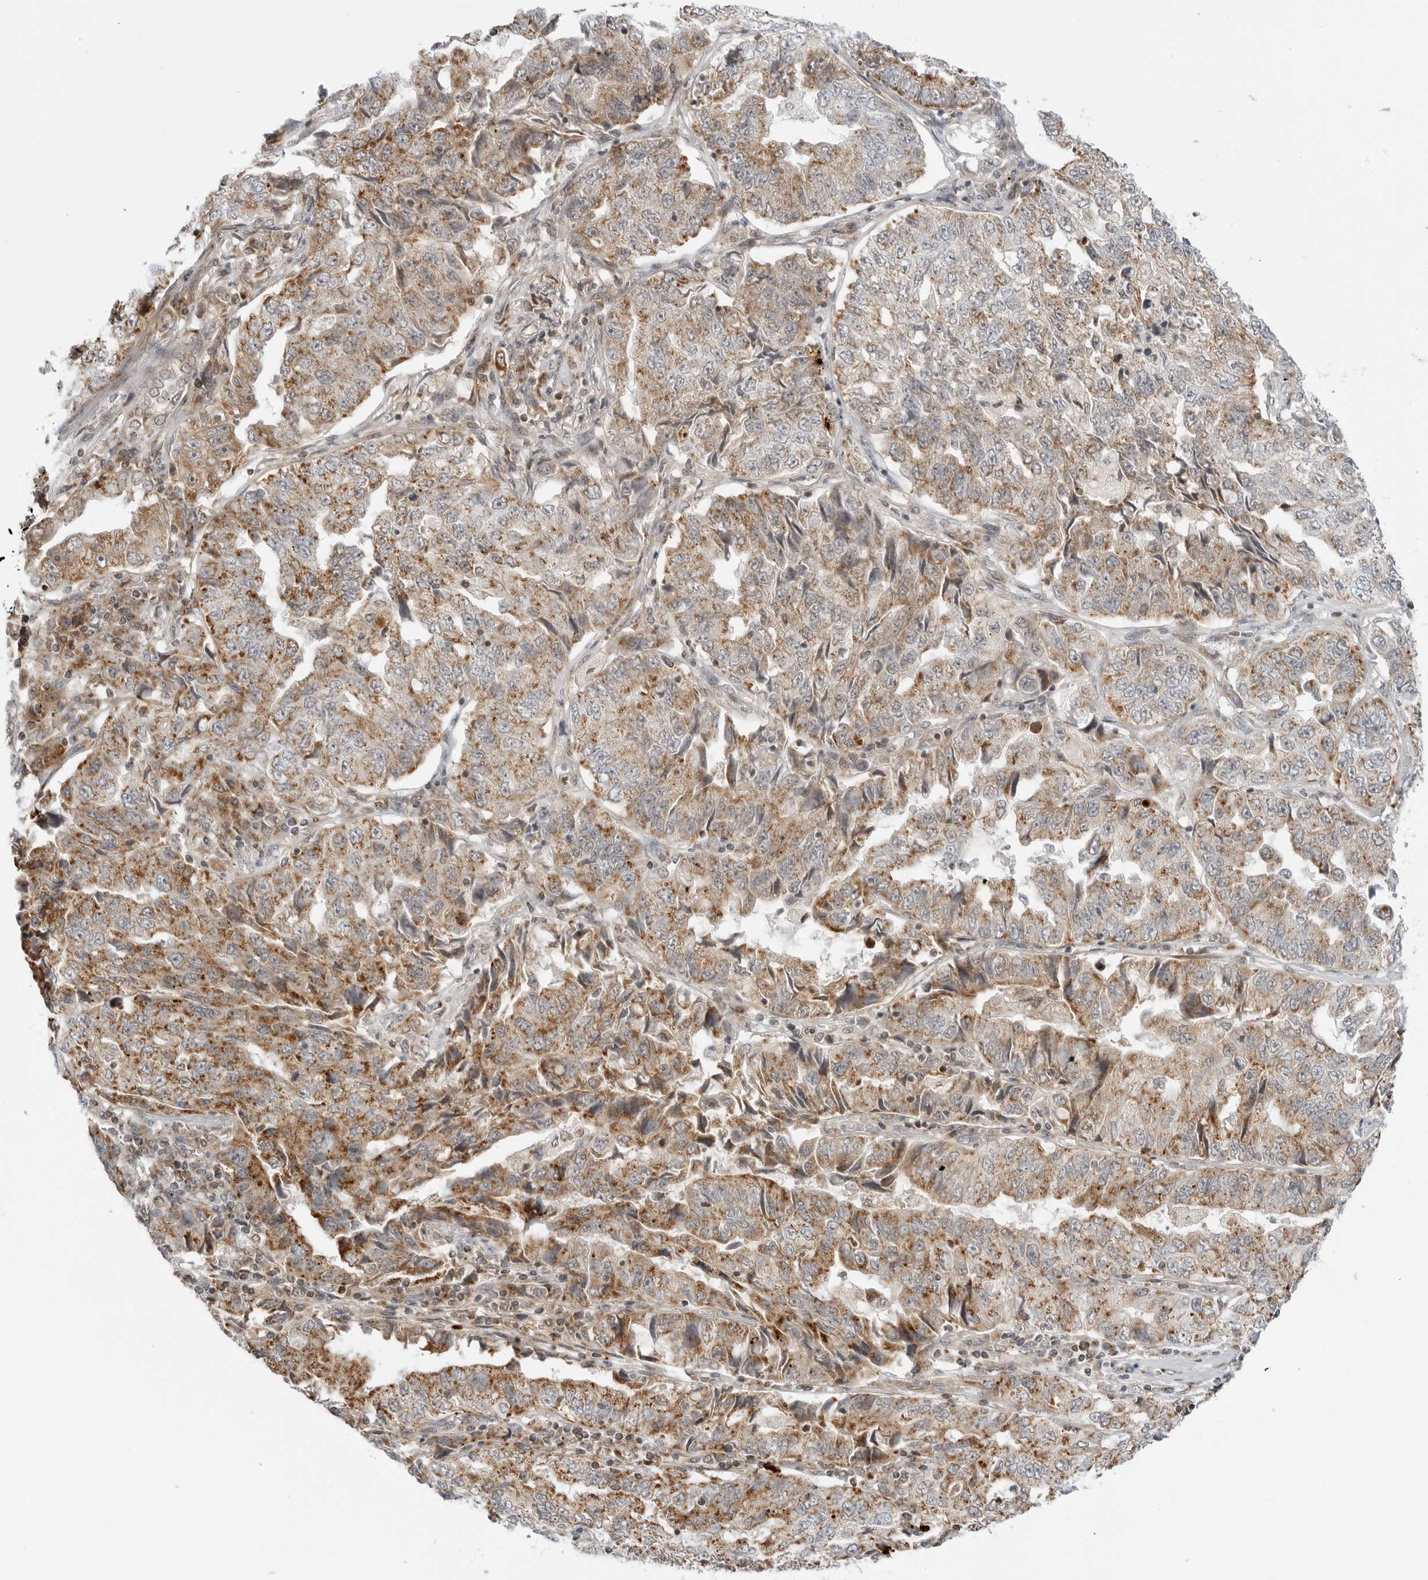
{"staining": {"intensity": "moderate", "quantity": ">75%", "location": "cytoplasmic/membranous"}, "tissue": "lung cancer", "cell_type": "Tumor cells", "image_type": "cancer", "snomed": [{"axis": "morphology", "description": "Adenocarcinoma, NOS"}, {"axis": "topography", "description": "Lung"}], "caption": "Approximately >75% of tumor cells in human lung cancer (adenocarcinoma) exhibit moderate cytoplasmic/membranous protein expression as visualized by brown immunohistochemical staining.", "gene": "PEX2", "patient": {"sex": "female", "age": 51}}